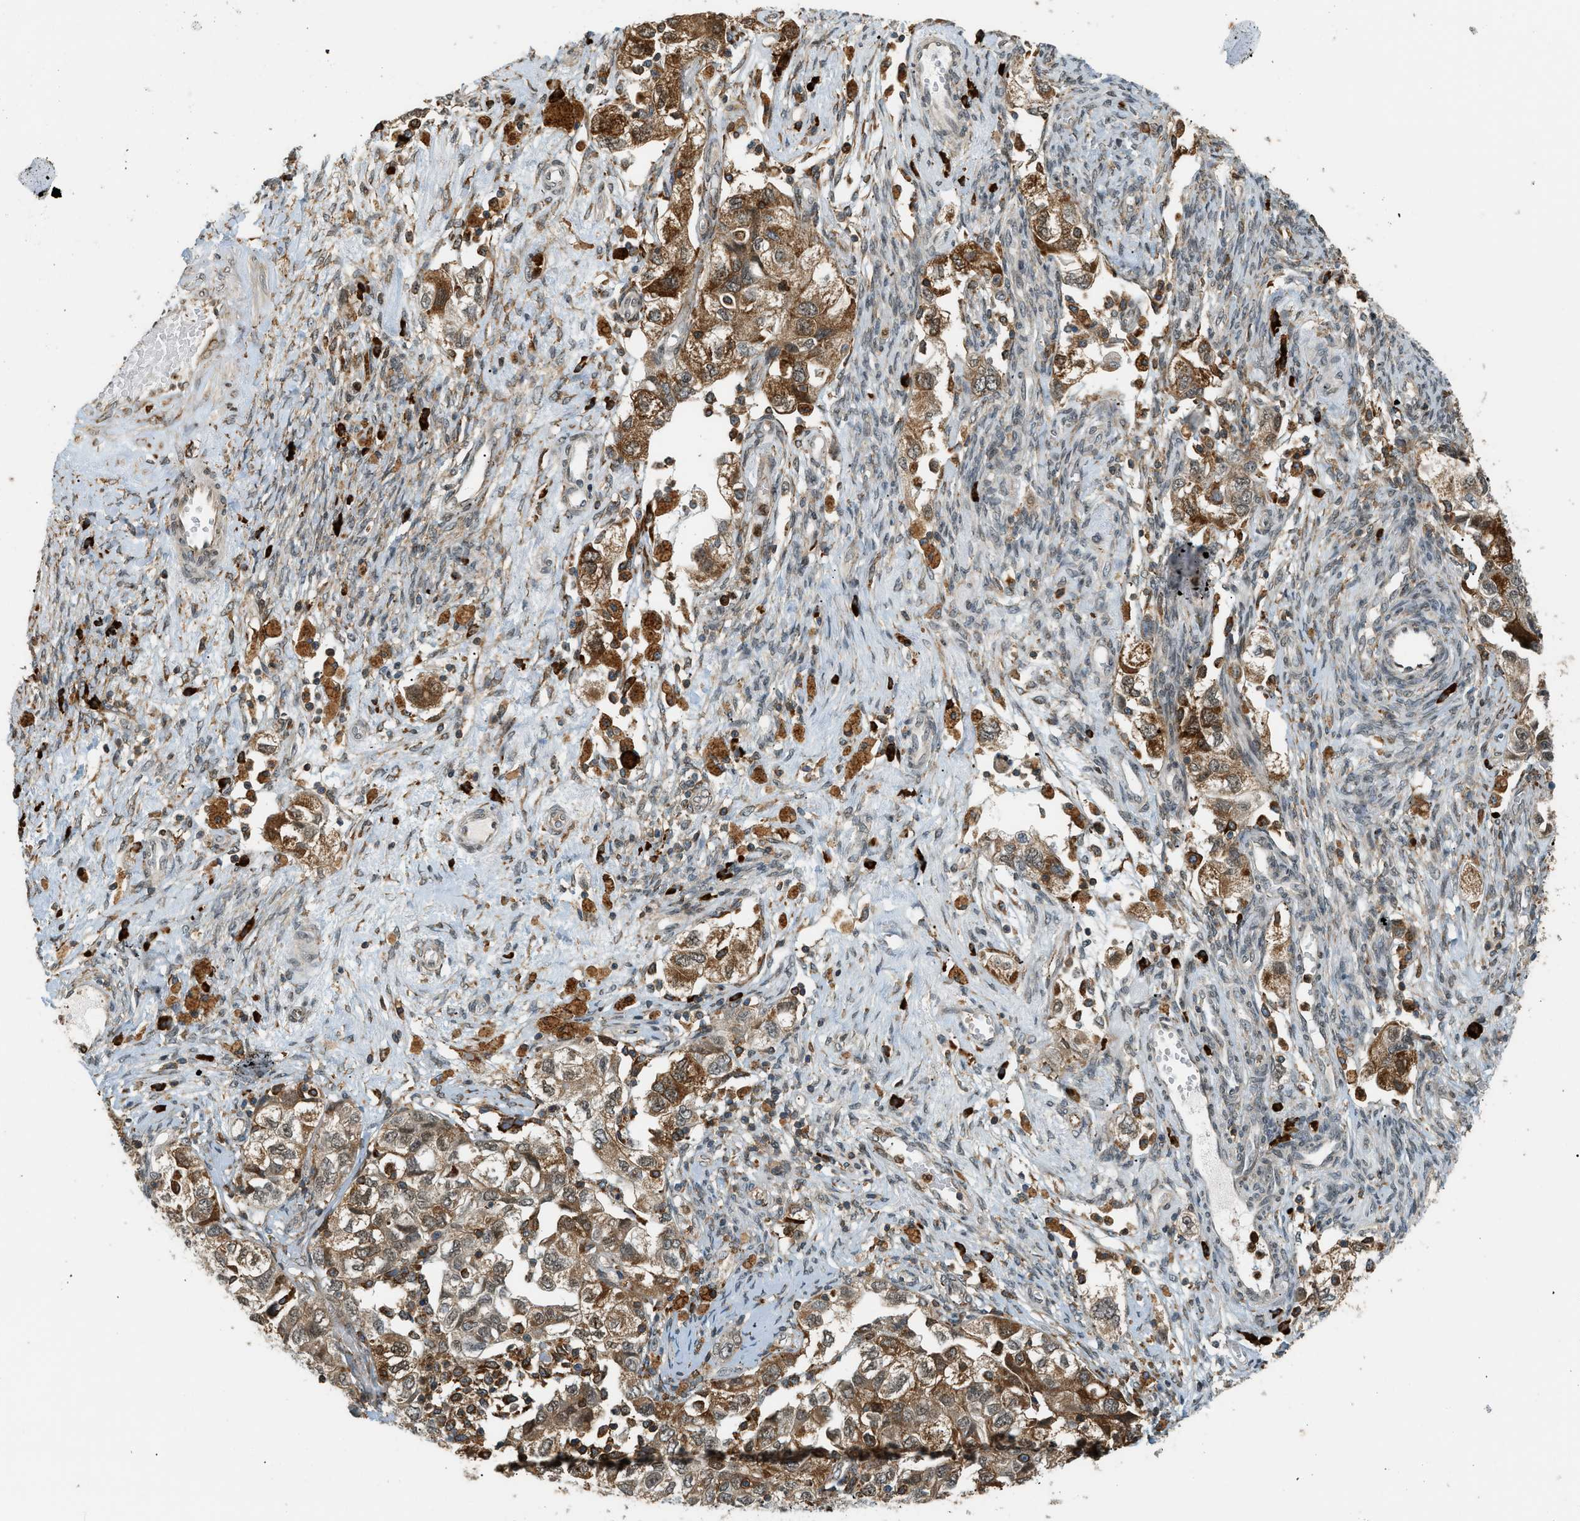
{"staining": {"intensity": "strong", "quantity": ">75%", "location": "cytoplasmic/membranous"}, "tissue": "ovarian cancer", "cell_type": "Tumor cells", "image_type": "cancer", "snomed": [{"axis": "morphology", "description": "Carcinoma, NOS"}, {"axis": "morphology", "description": "Cystadenocarcinoma, serous, NOS"}, {"axis": "topography", "description": "Ovary"}], "caption": "Human serous cystadenocarcinoma (ovarian) stained with a protein marker exhibits strong staining in tumor cells.", "gene": "SEMA4D", "patient": {"sex": "female", "age": 69}}